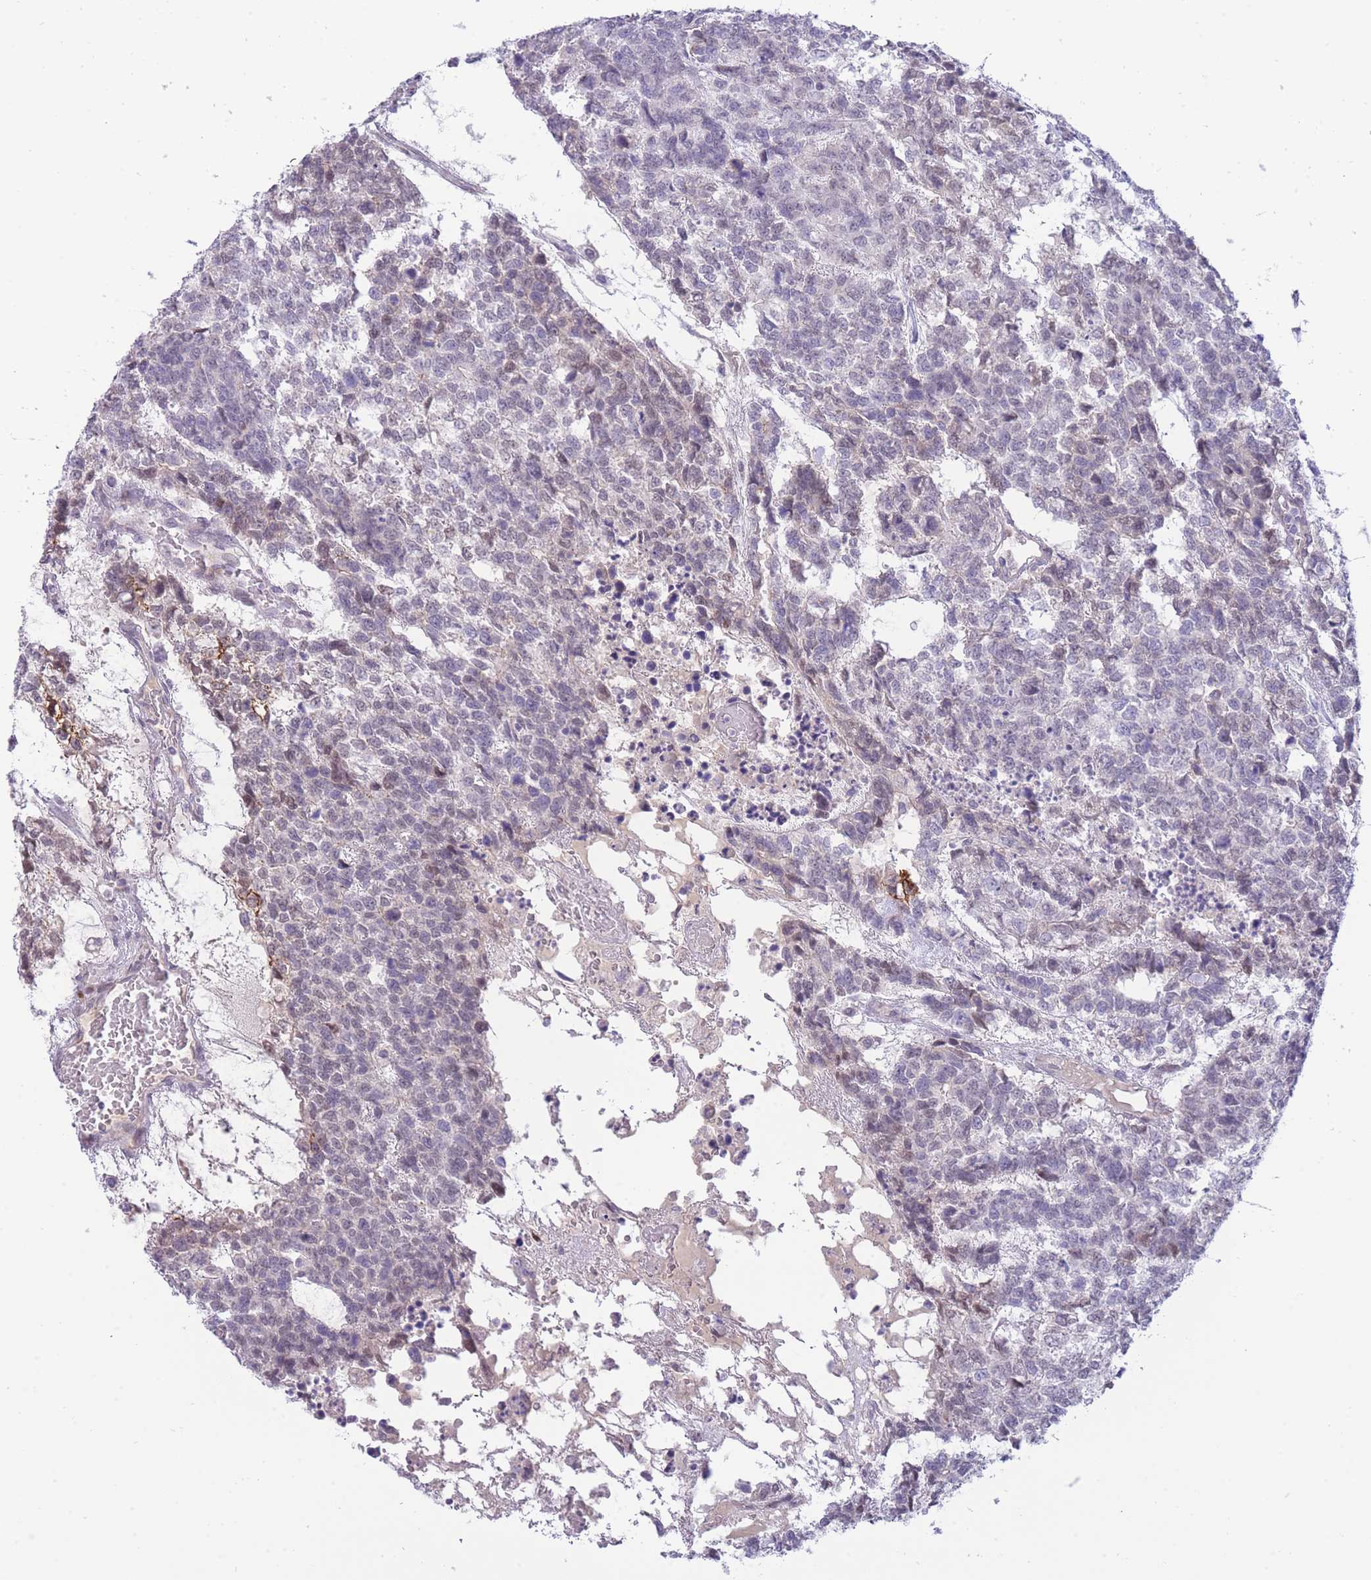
{"staining": {"intensity": "weak", "quantity": "<25%", "location": "nuclear"}, "tissue": "testis cancer", "cell_type": "Tumor cells", "image_type": "cancer", "snomed": [{"axis": "morphology", "description": "Carcinoma, Embryonal, NOS"}, {"axis": "topography", "description": "Testis"}], "caption": "High magnification brightfield microscopy of testis cancer (embryonal carcinoma) stained with DAB (brown) and counterstained with hematoxylin (blue): tumor cells show no significant staining.", "gene": "PRR23B", "patient": {"sex": "male", "age": 23}}